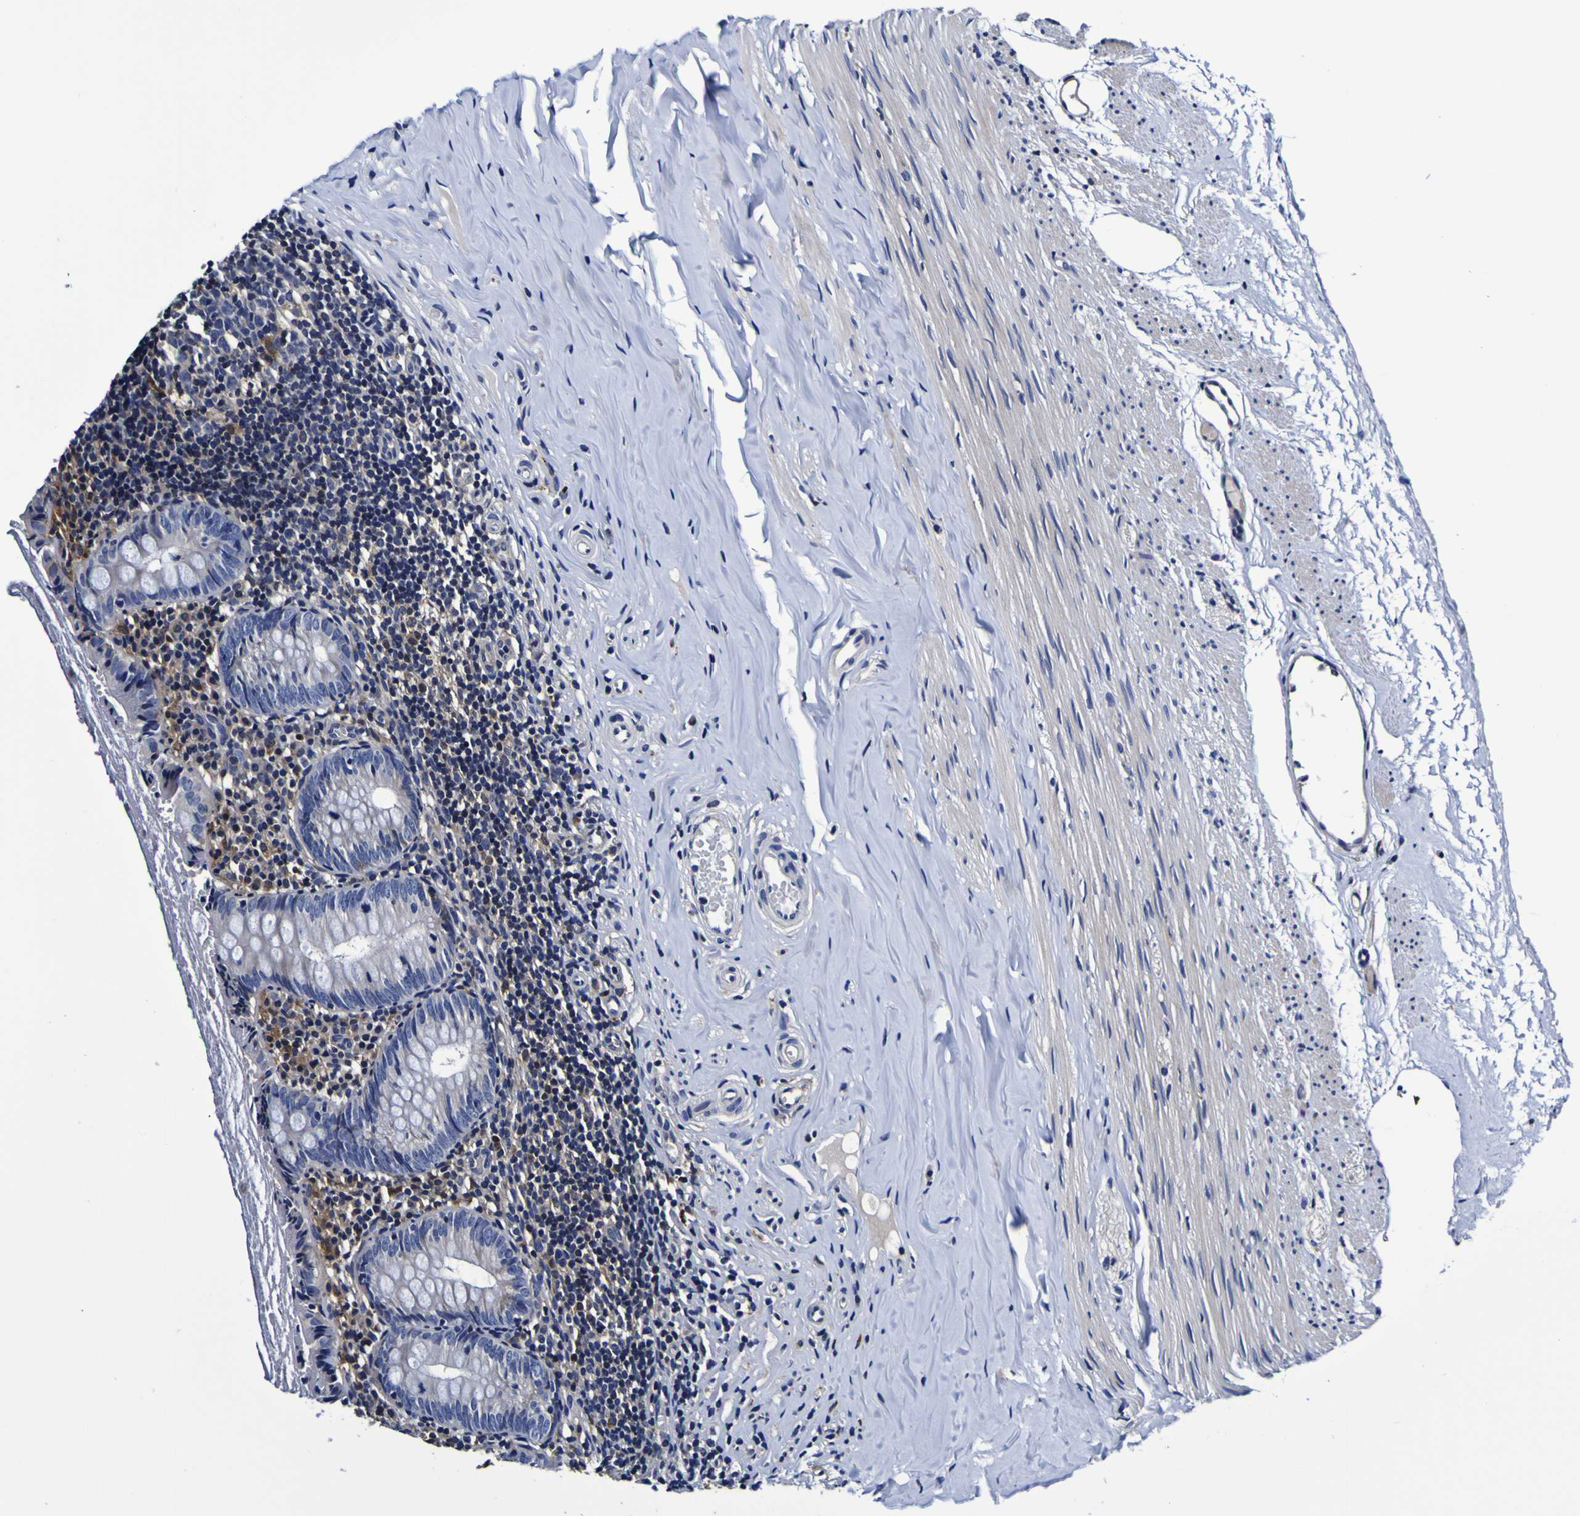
{"staining": {"intensity": "negative", "quantity": "none", "location": "none"}, "tissue": "appendix", "cell_type": "Glandular cells", "image_type": "normal", "snomed": [{"axis": "morphology", "description": "Normal tissue, NOS"}, {"axis": "topography", "description": "Appendix"}], "caption": "IHC histopathology image of benign appendix: appendix stained with DAB (3,3'-diaminobenzidine) demonstrates no significant protein expression in glandular cells.", "gene": "GPX1", "patient": {"sex": "female", "age": 10}}